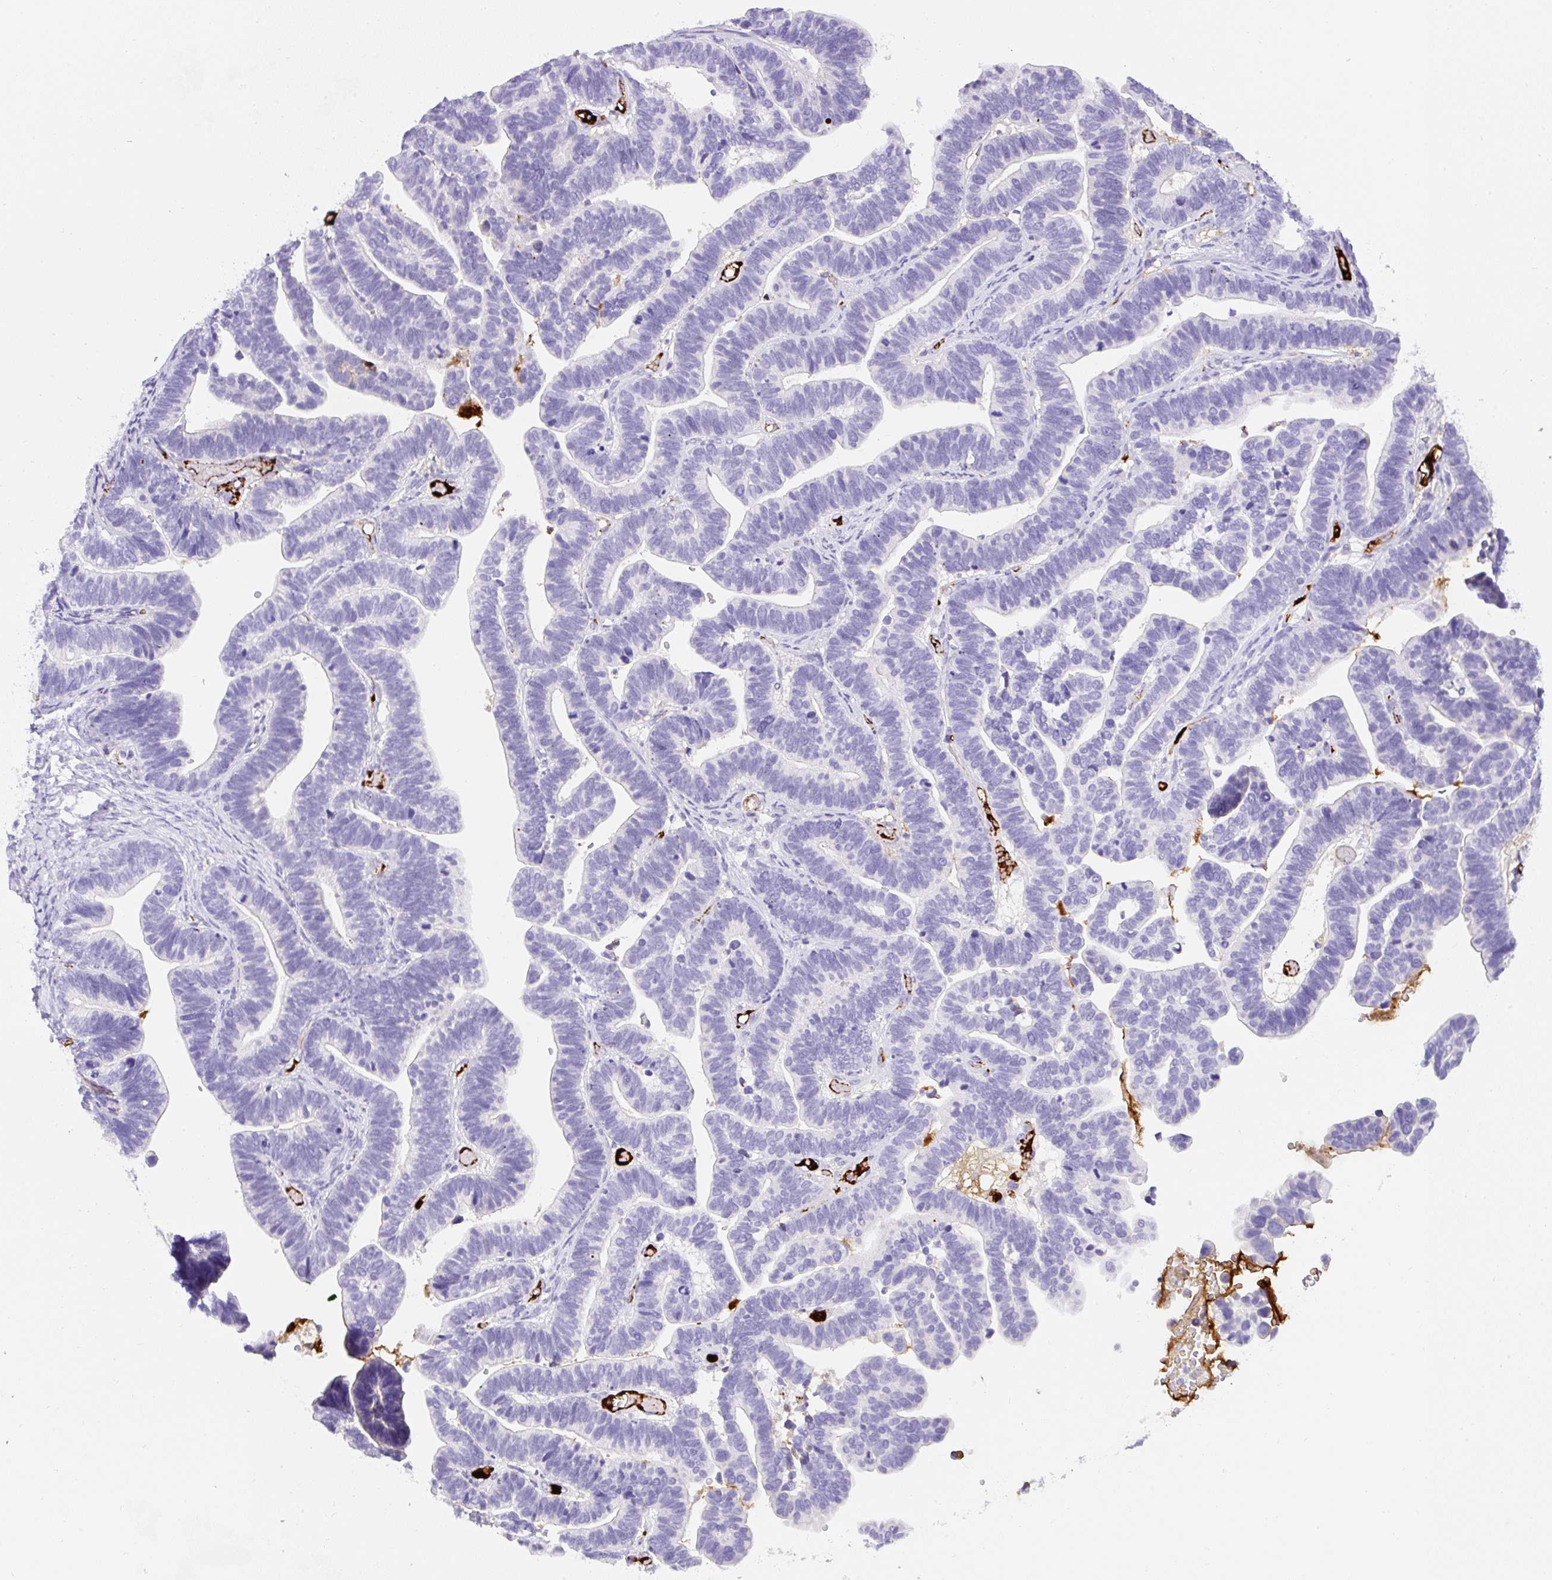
{"staining": {"intensity": "negative", "quantity": "none", "location": "none"}, "tissue": "ovarian cancer", "cell_type": "Tumor cells", "image_type": "cancer", "snomed": [{"axis": "morphology", "description": "Cystadenocarcinoma, serous, NOS"}, {"axis": "topography", "description": "Ovary"}], "caption": "Immunohistochemistry histopathology image of serous cystadenocarcinoma (ovarian) stained for a protein (brown), which shows no expression in tumor cells.", "gene": "APOC4-APOC2", "patient": {"sex": "female", "age": 56}}